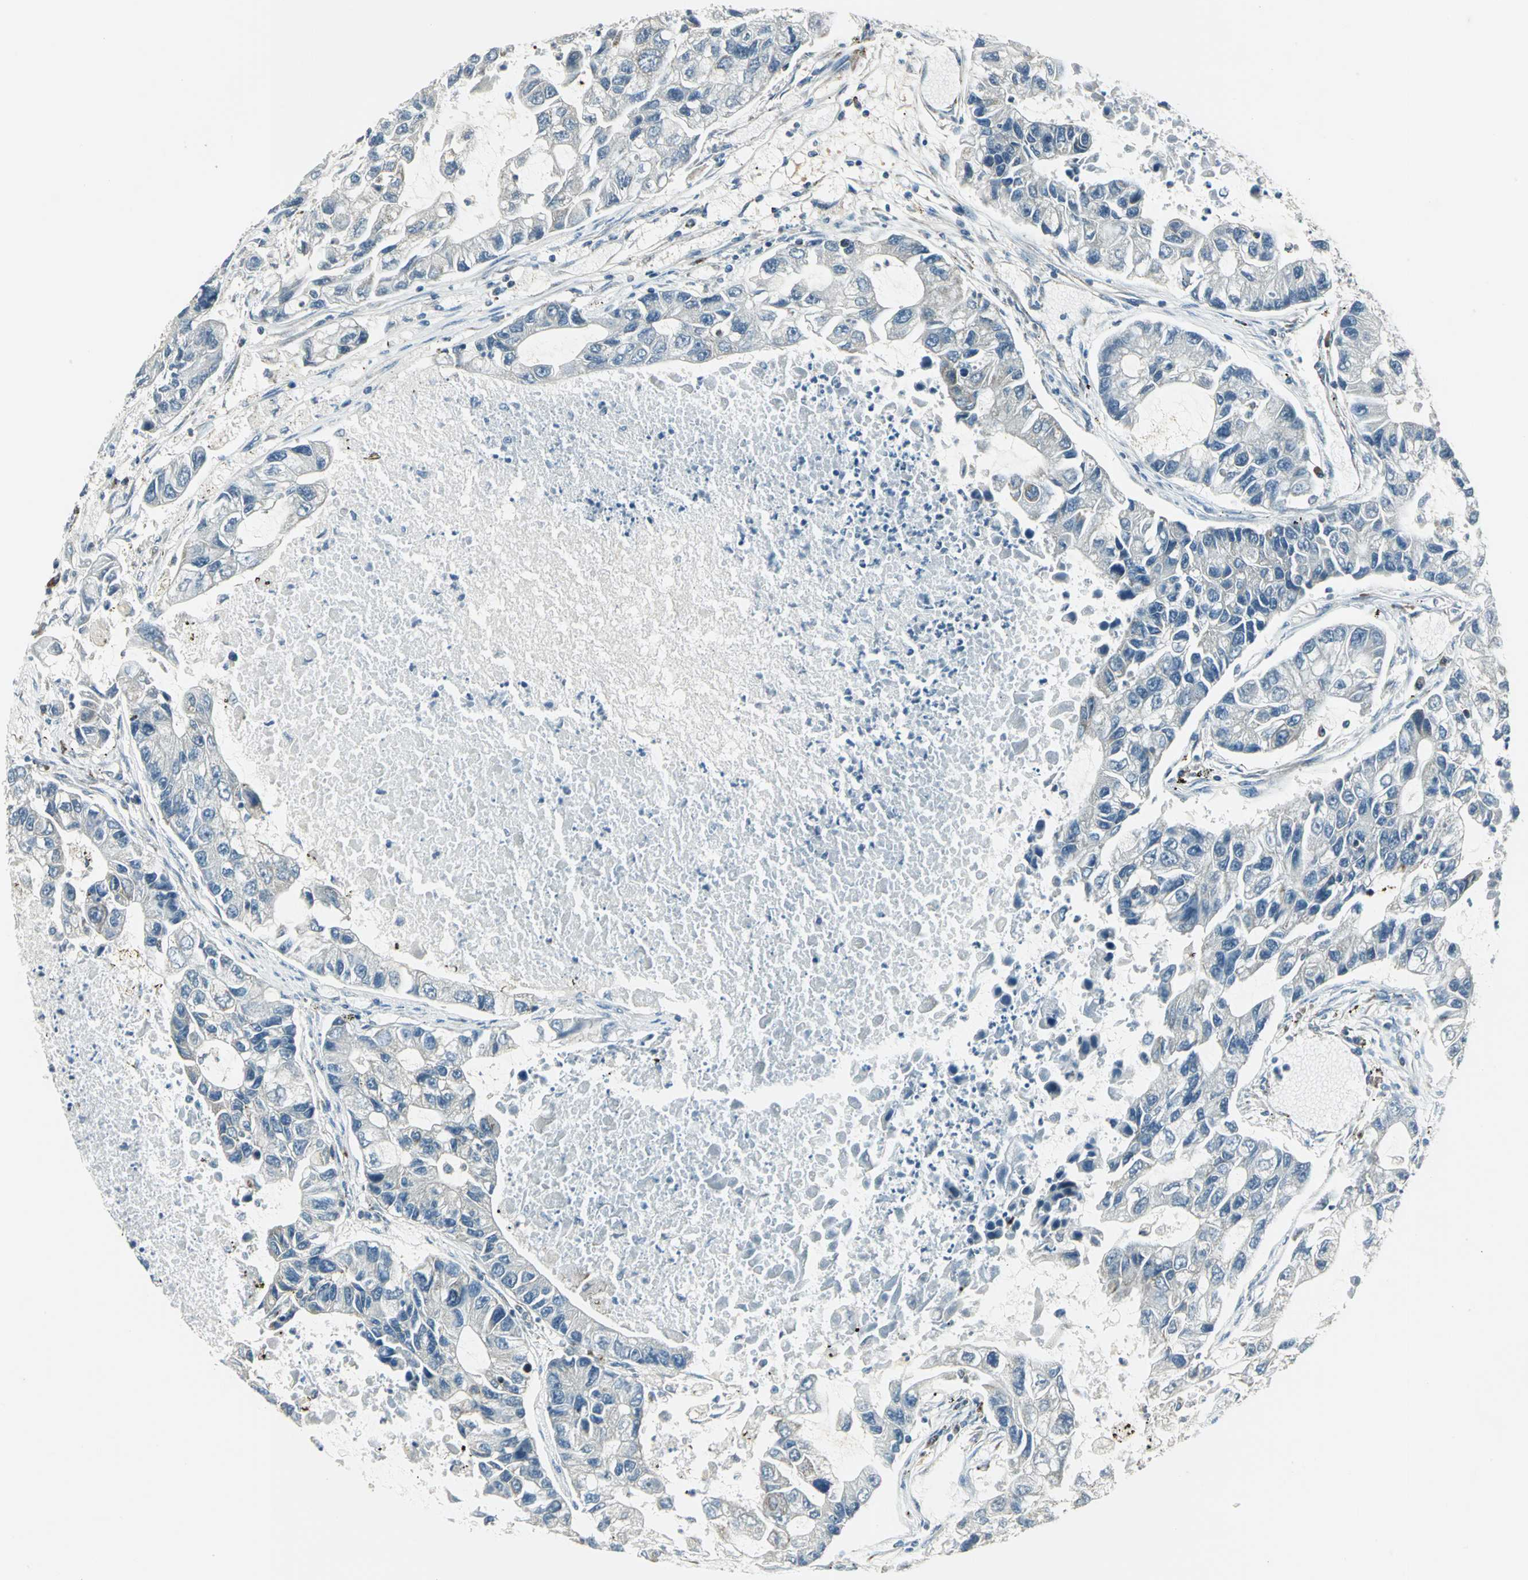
{"staining": {"intensity": "negative", "quantity": "none", "location": "none"}, "tissue": "lung cancer", "cell_type": "Tumor cells", "image_type": "cancer", "snomed": [{"axis": "morphology", "description": "Adenocarcinoma, NOS"}, {"axis": "topography", "description": "Lung"}], "caption": "DAB immunohistochemical staining of human lung cancer (adenocarcinoma) shows no significant positivity in tumor cells.", "gene": "ACADM", "patient": {"sex": "female", "age": 51}}